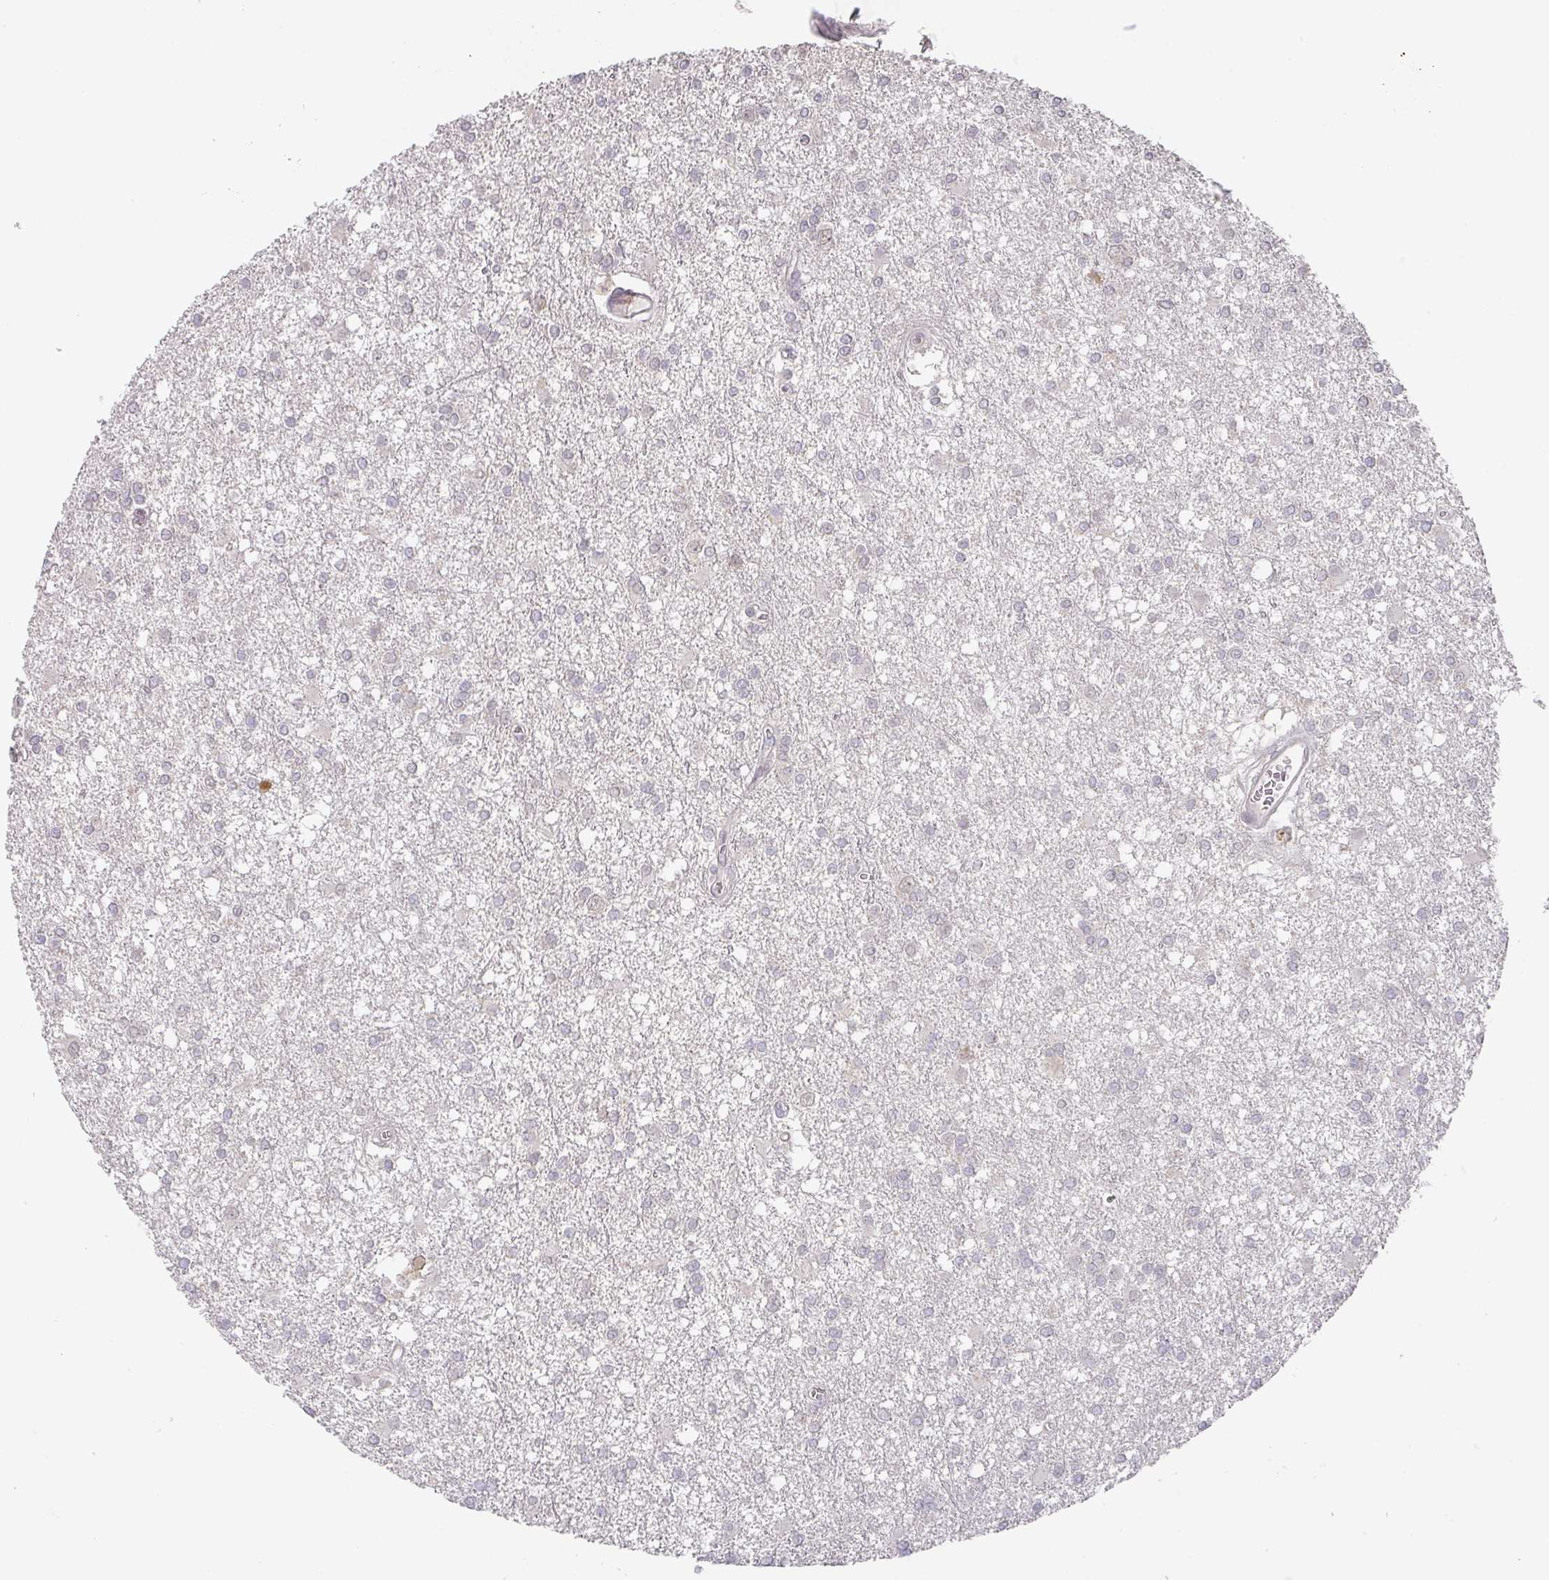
{"staining": {"intensity": "negative", "quantity": "none", "location": "none"}, "tissue": "glioma", "cell_type": "Tumor cells", "image_type": "cancer", "snomed": [{"axis": "morphology", "description": "Glioma, malignant, High grade"}, {"axis": "topography", "description": "Brain"}], "caption": "High-grade glioma (malignant) was stained to show a protein in brown. There is no significant positivity in tumor cells. (DAB (3,3'-diaminobenzidine) IHC visualized using brightfield microscopy, high magnification).", "gene": "FOXN4", "patient": {"sex": "male", "age": 48}}